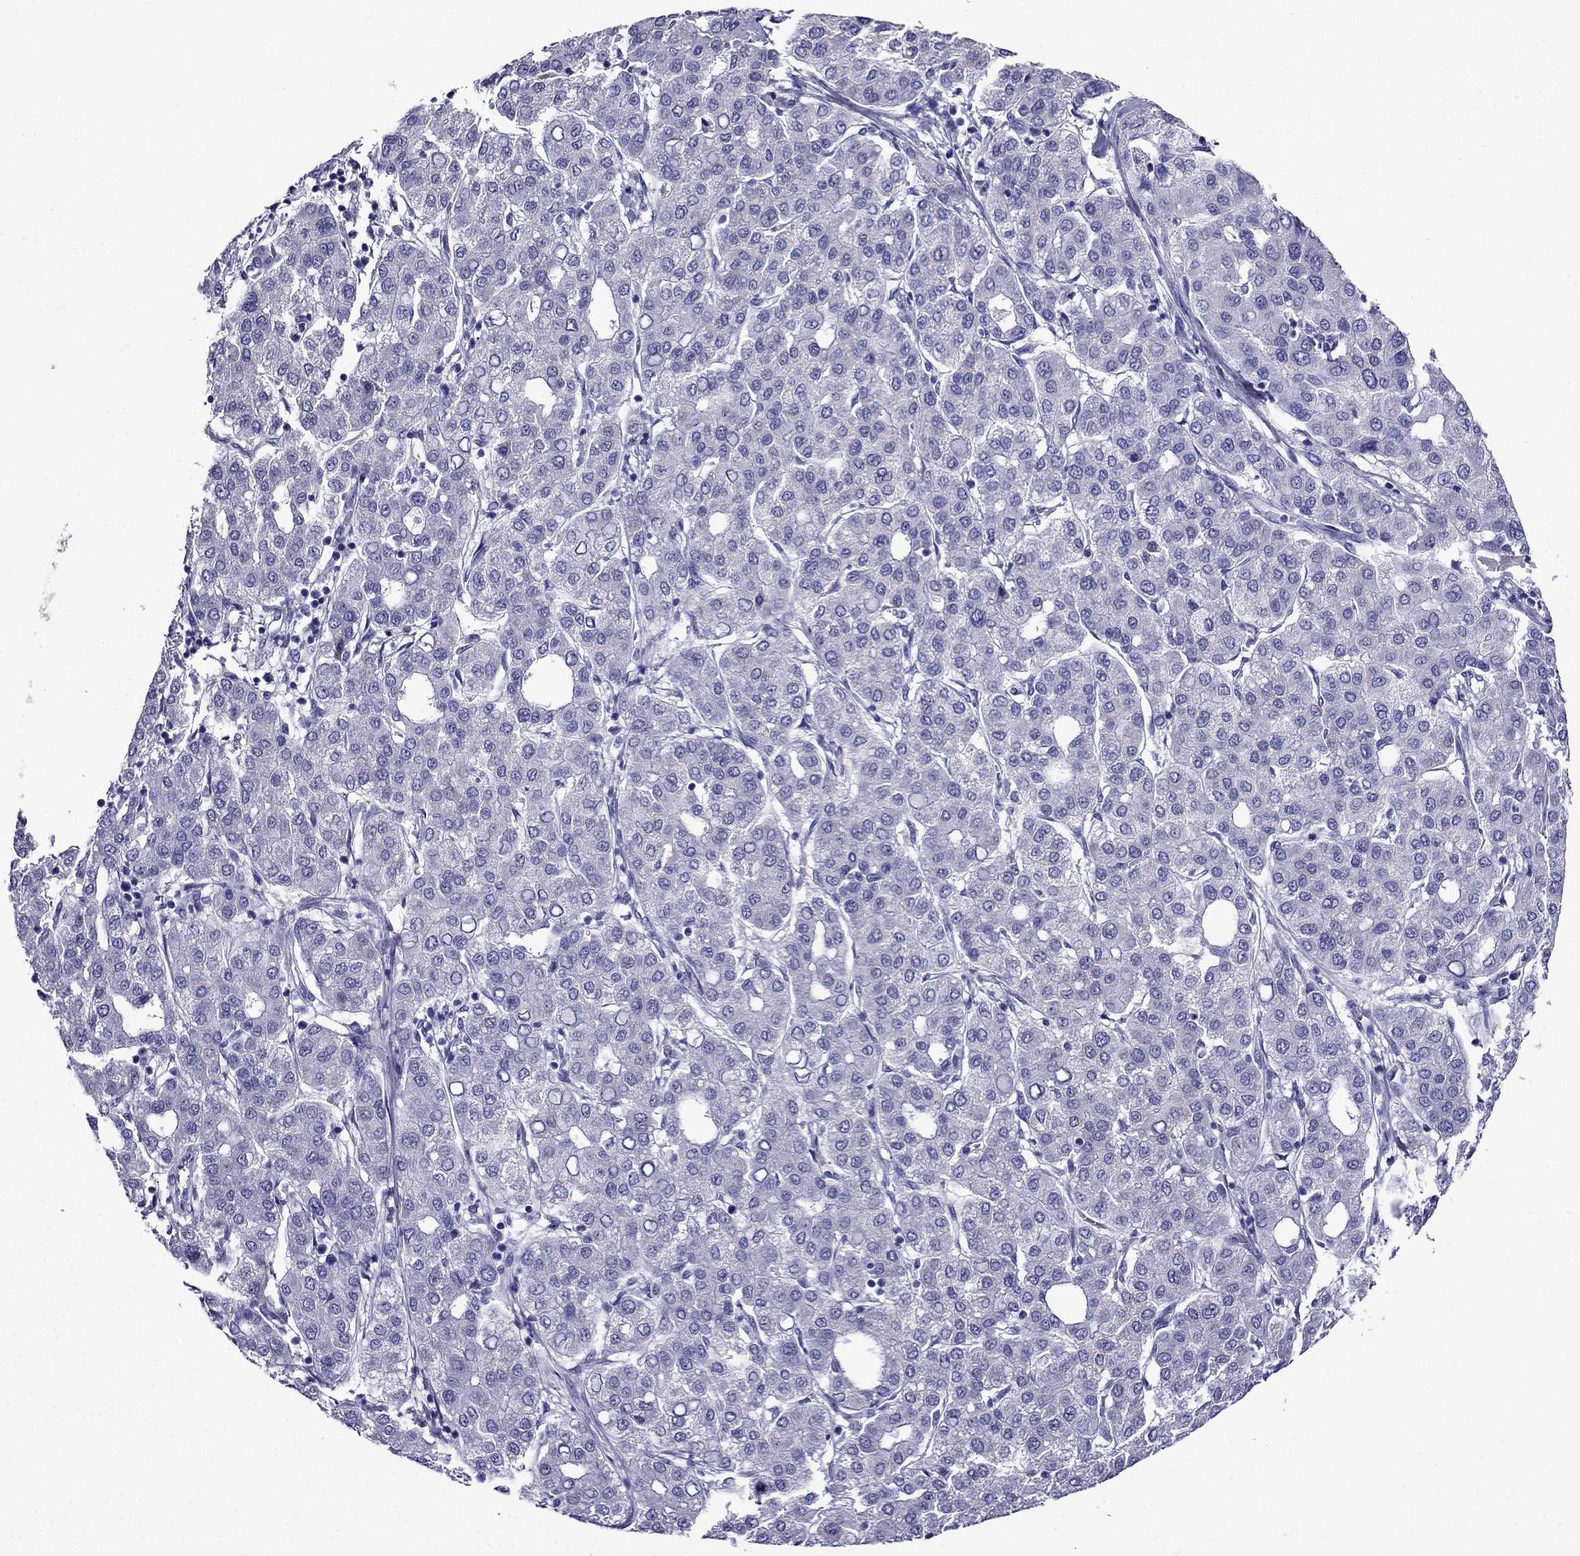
{"staining": {"intensity": "negative", "quantity": "none", "location": "none"}, "tissue": "liver cancer", "cell_type": "Tumor cells", "image_type": "cancer", "snomed": [{"axis": "morphology", "description": "Carcinoma, Hepatocellular, NOS"}, {"axis": "topography", "description": "Liver"}], "caption": "There is no significant expression in tumor cells of liver hepatocellular carcinoma. (DAB (3,3'-diaminobenzidine) immunohistochemistry, high magnification).", "gene": "ERC2", "patient": {"sex": "male", "age": 65}}